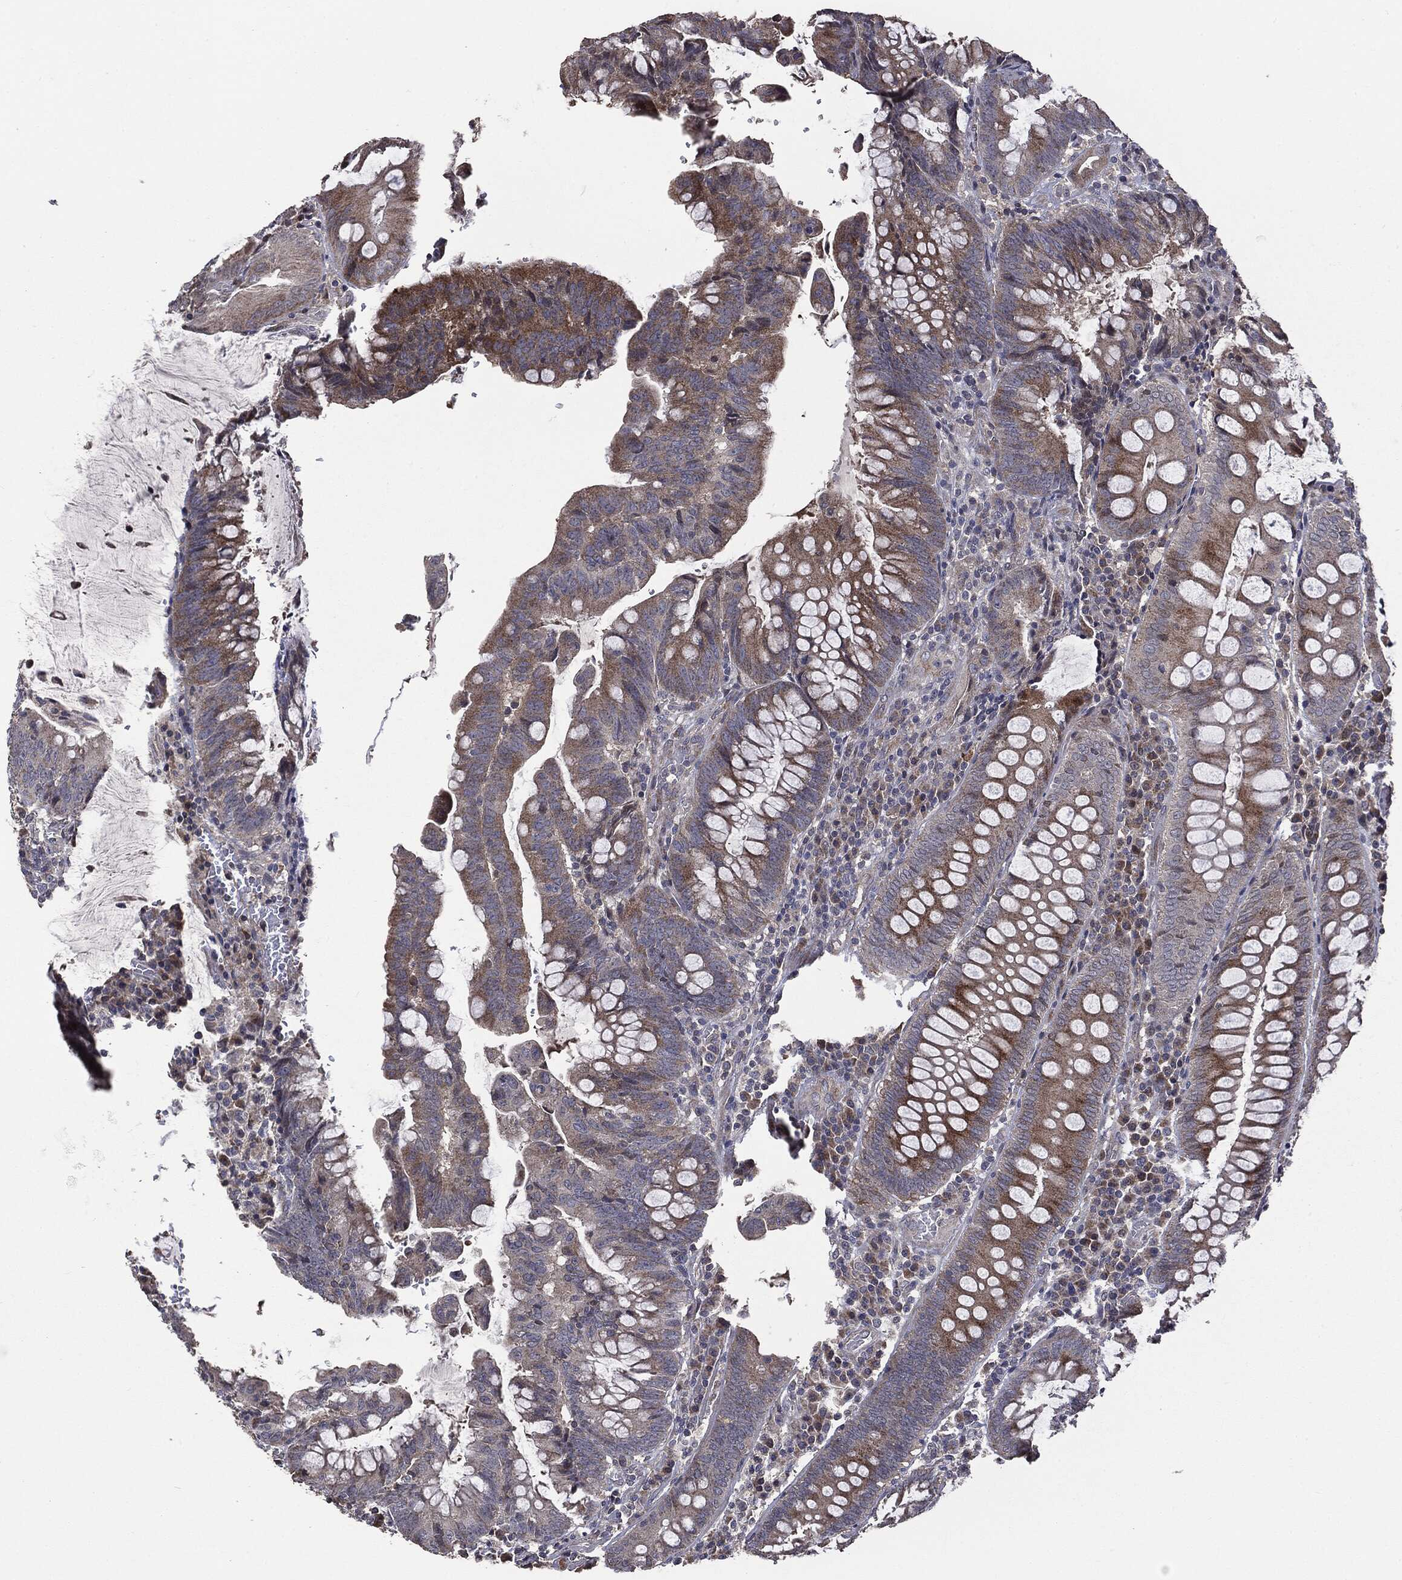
{"staining": {"intensity": "moderate", "quantity": "25%-75%", "location": "cytoplasmic/membranous"}, "tissue": "colorectal cancer", "cell_type": "Tumor cells", "image_type": "cancer", "snomed": [{"axis": "morphology", "description": "Adenocarcinoma, NOS"}, {"axis": "topography", "description": "Colon"}], "caption": "Protein staining exhibits moderate cytoplasmic/membranous staining in about 25%-75% of tumor cells in colorectal cancer. The protein is stained brown, and the nuclei are stained in blue (DAB (3,3'-diaminobenzidine) IHC with brightfield microscopy, high magnification).", "gene": "MTOR", "patient": {"sex": "male", "age": 62}}